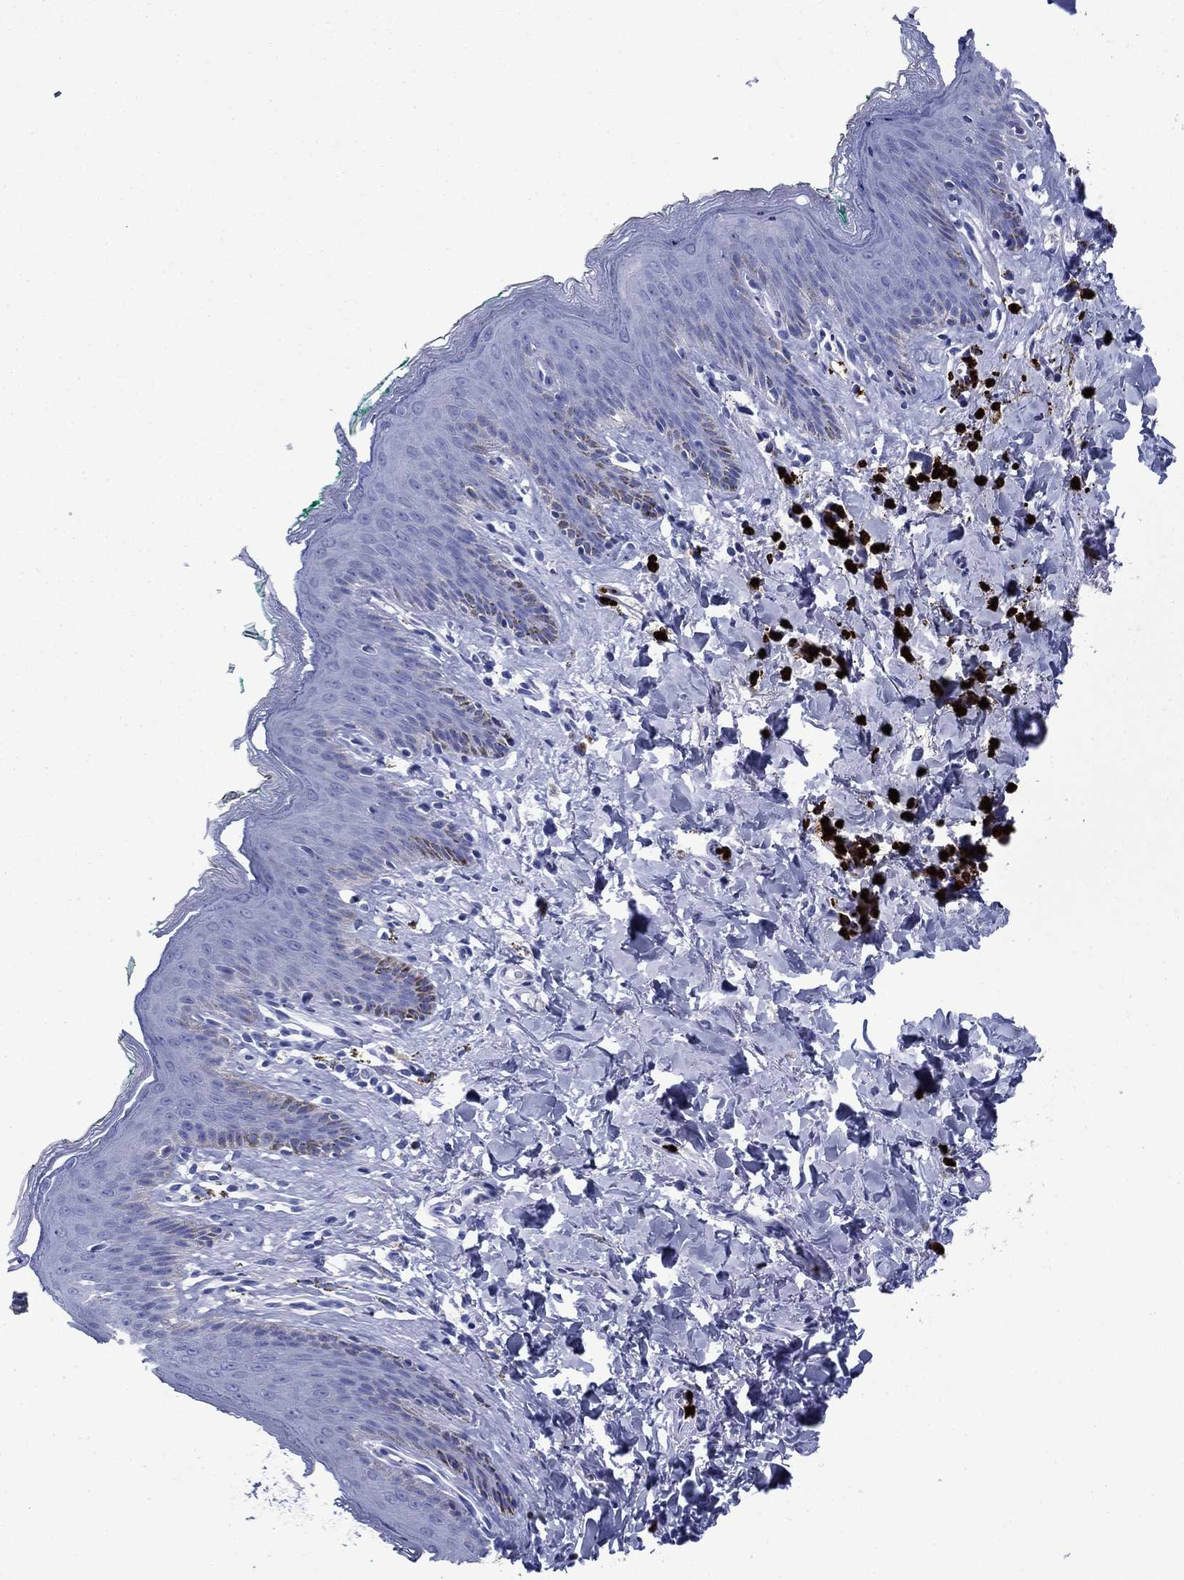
{"staining": {"intensity": "negative", "quantity": "none", "location": "none"}, "tissue": "skin", "cell_type": "Epidermal cells", "image_type": "normal", "snomed": [{"axis": "morphology", "description": "Normal tissue, NOS"}, {"axis": "topography", "description": "Vulva"}], "caption": "Immunohistochemistry (IHC) micrograph of normal skin: skin stained with DAB (3,3'-diaminobenzidine) shows no significant protein staining in epidermal cells. (DAB IHC visualized using brightfield microscopy, high magnification).", "gene": "AZU1", "patient": {"sex": "female", "age": 66}}